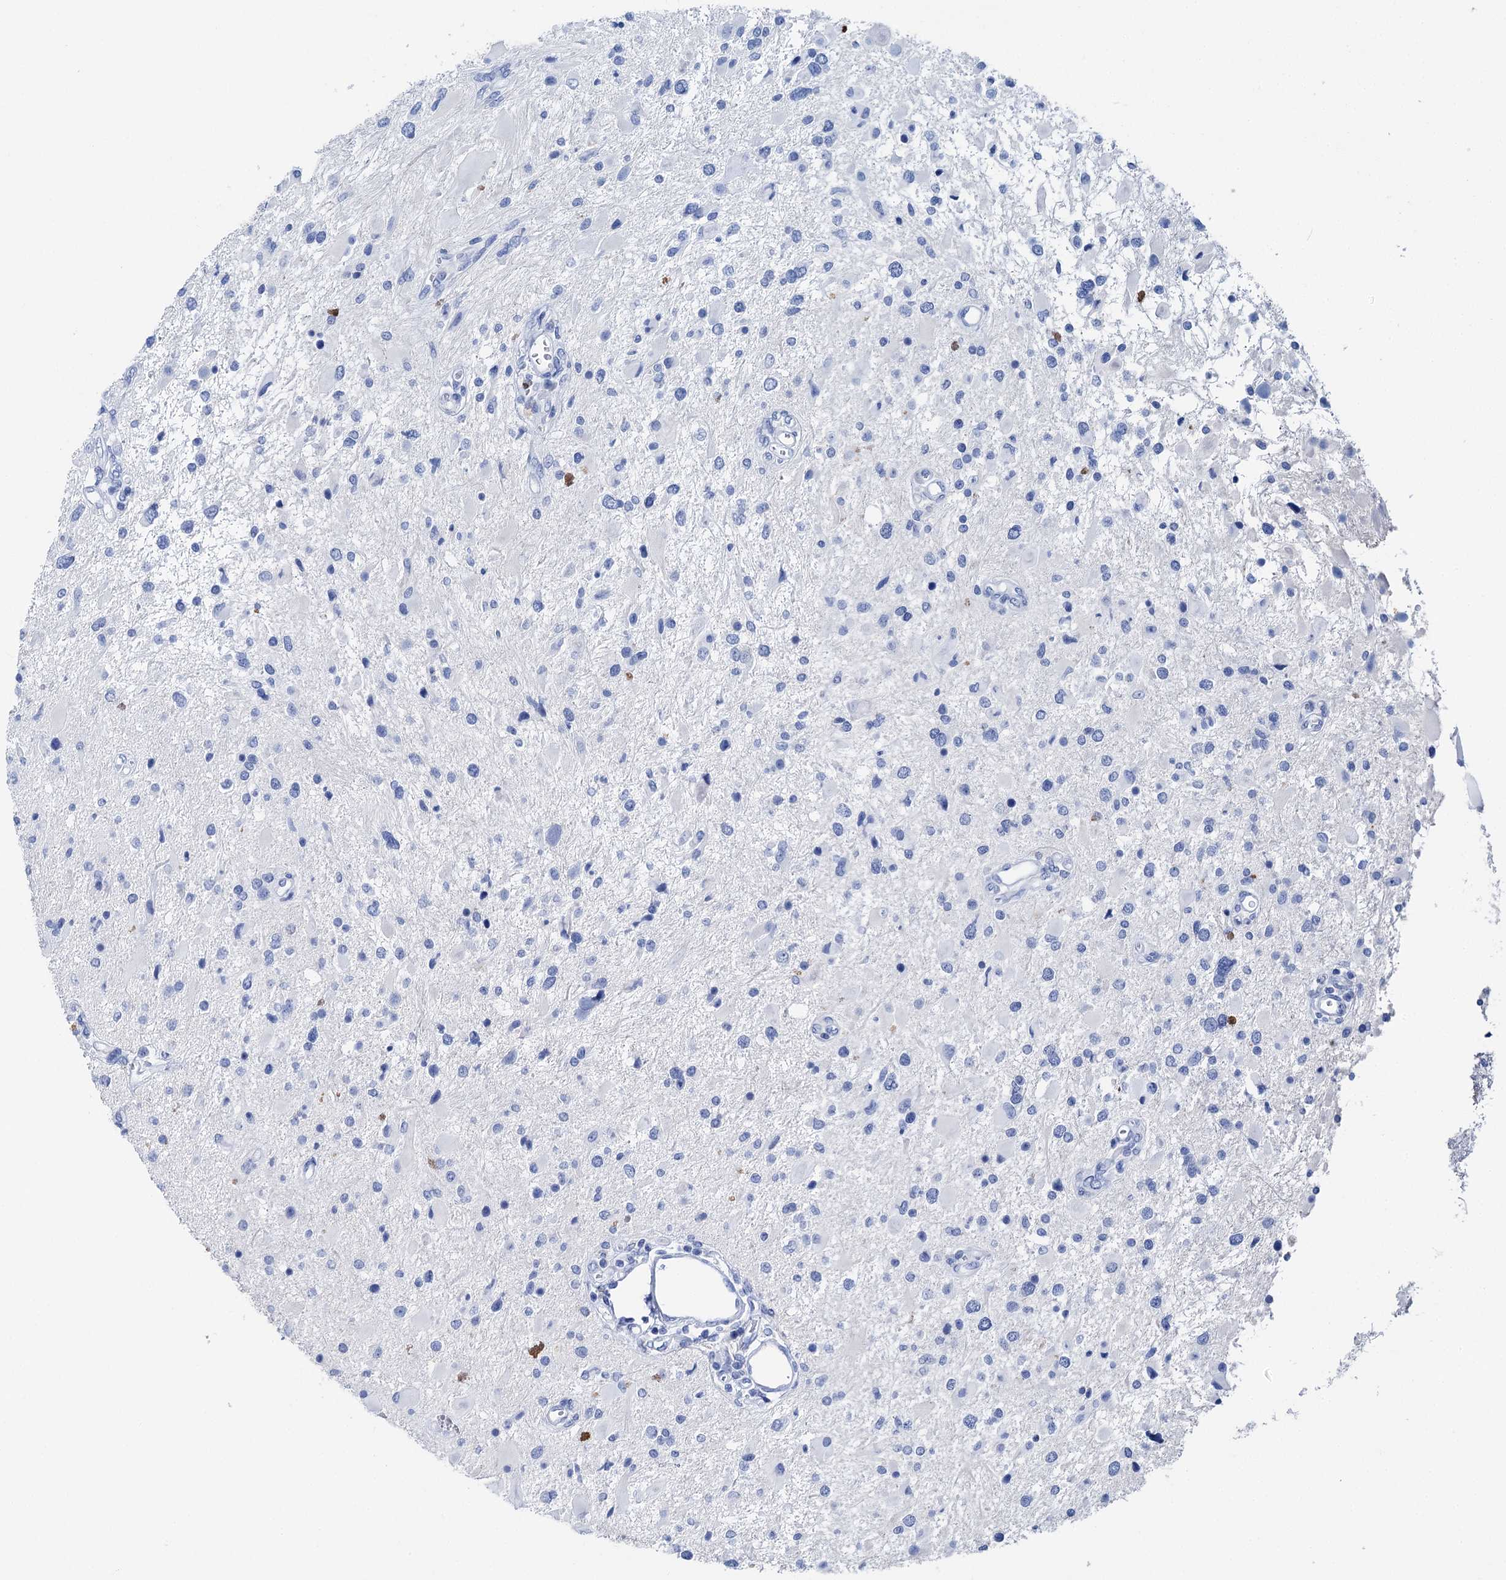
{"staining": {"intensity": "negative", "quantity": "none", "location": "none"}, "tissue": "glioma", "cell_type": "Tumor cells", "image_type": "cancer", "snomed": [{"axis": "morphology", "description": "Glioma, malignant, High grade"}, {"axis": "topography", "description": "Brain"}], "caption": "Tumor cells show no significant staining in high-grade glioma (malignant).", "gene": "BRINP1", "patient": {"sex": "male", "age": 53}}